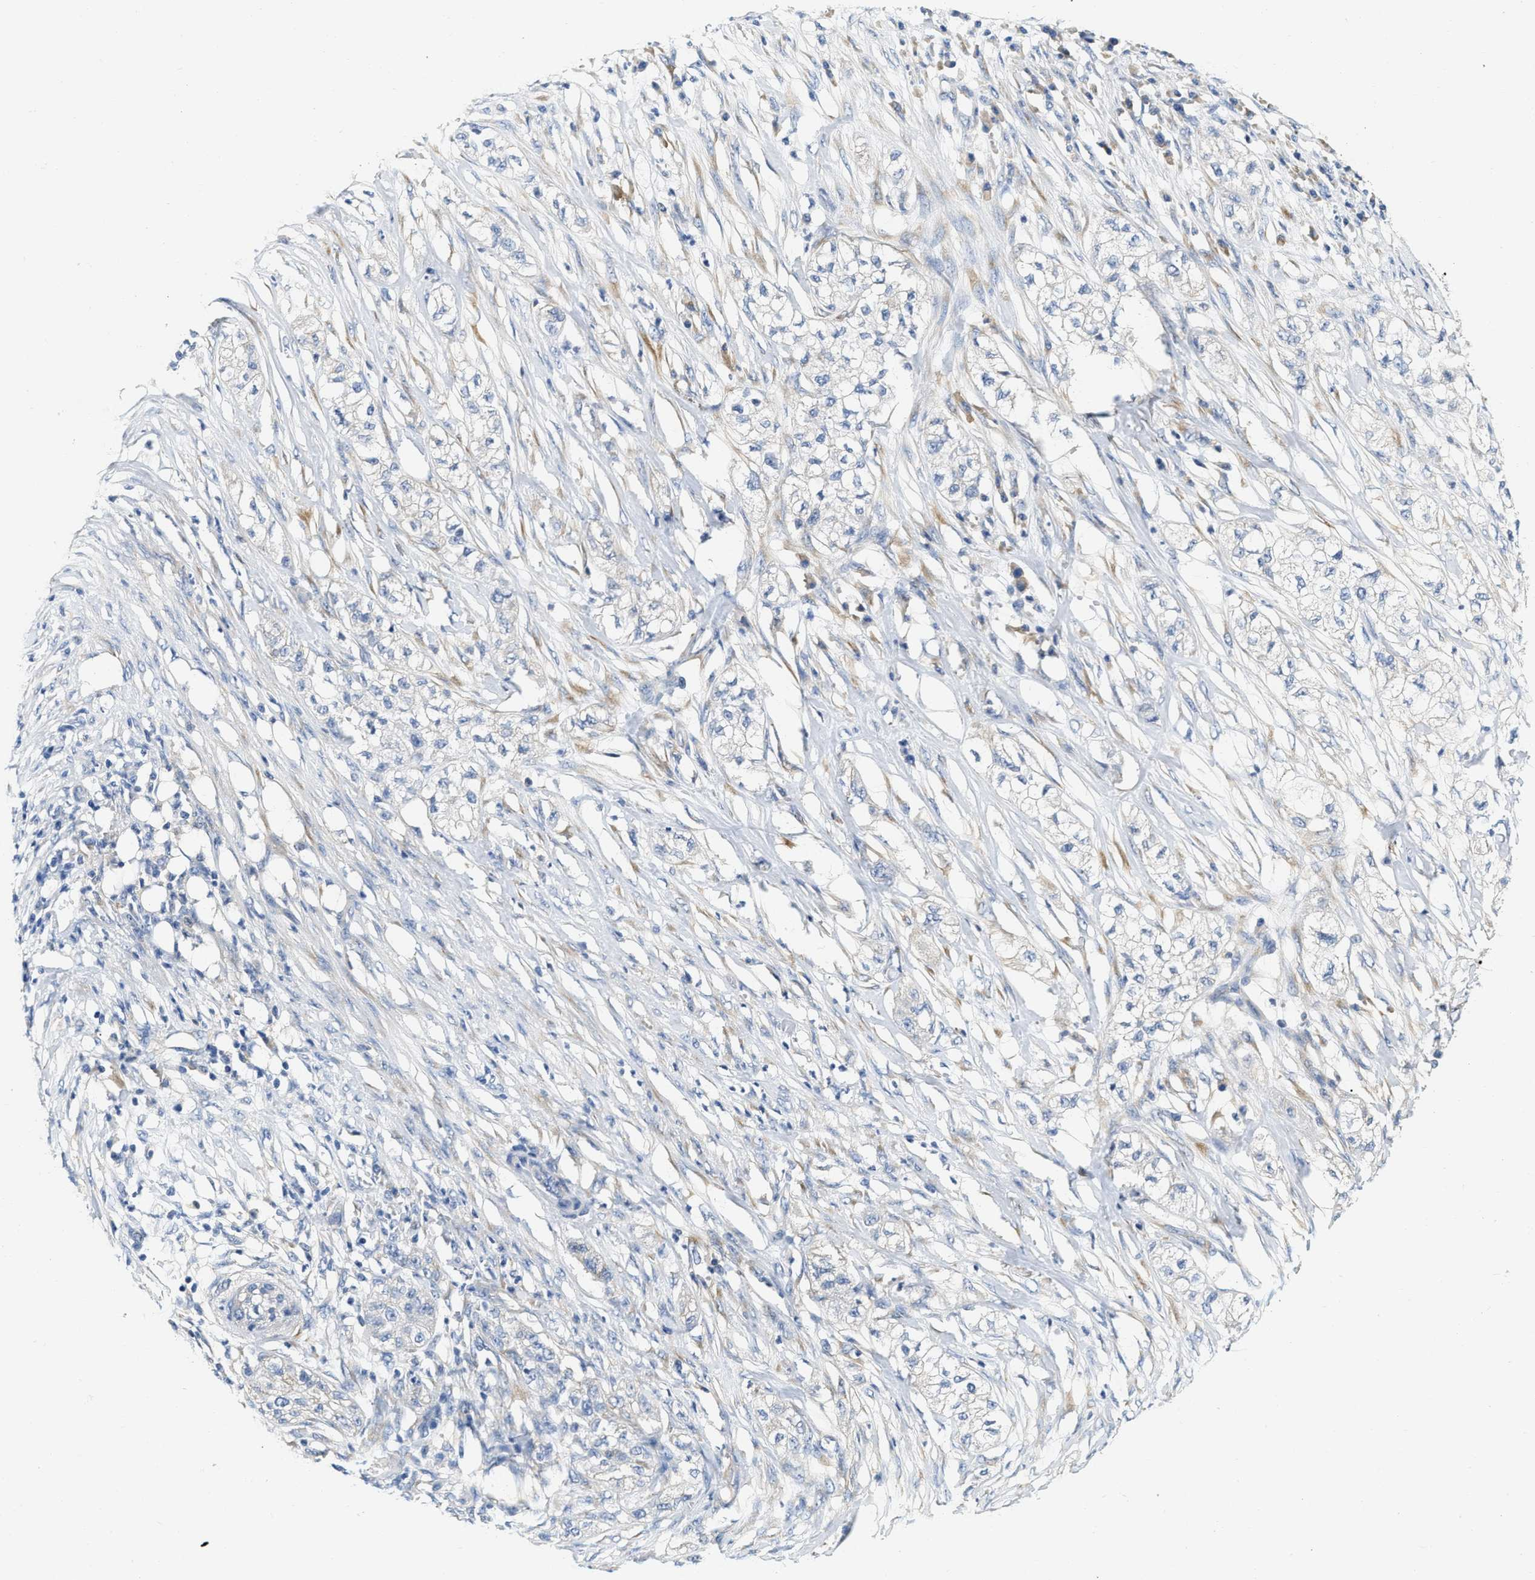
{"staining": {"intensity": "negative", "quantity": "none", "location": "none"}, "tissue": "pancreatic cancer", "cell_type": "Tumor cells", "image_type": "cancer", "snomed": [{"axis": "morphology", "description": "Adenocarcinoma, NOS"}, {"axis": "topography", "description": "Pancreas"}], "caption": "Immunohistochemical staining of pancreatic cancer (adenocarcinoma) demonstrates no significant positivity in tumor cells.", "gene": "EIF2AK2", "patient": {"sex": "female", "age": 78}}